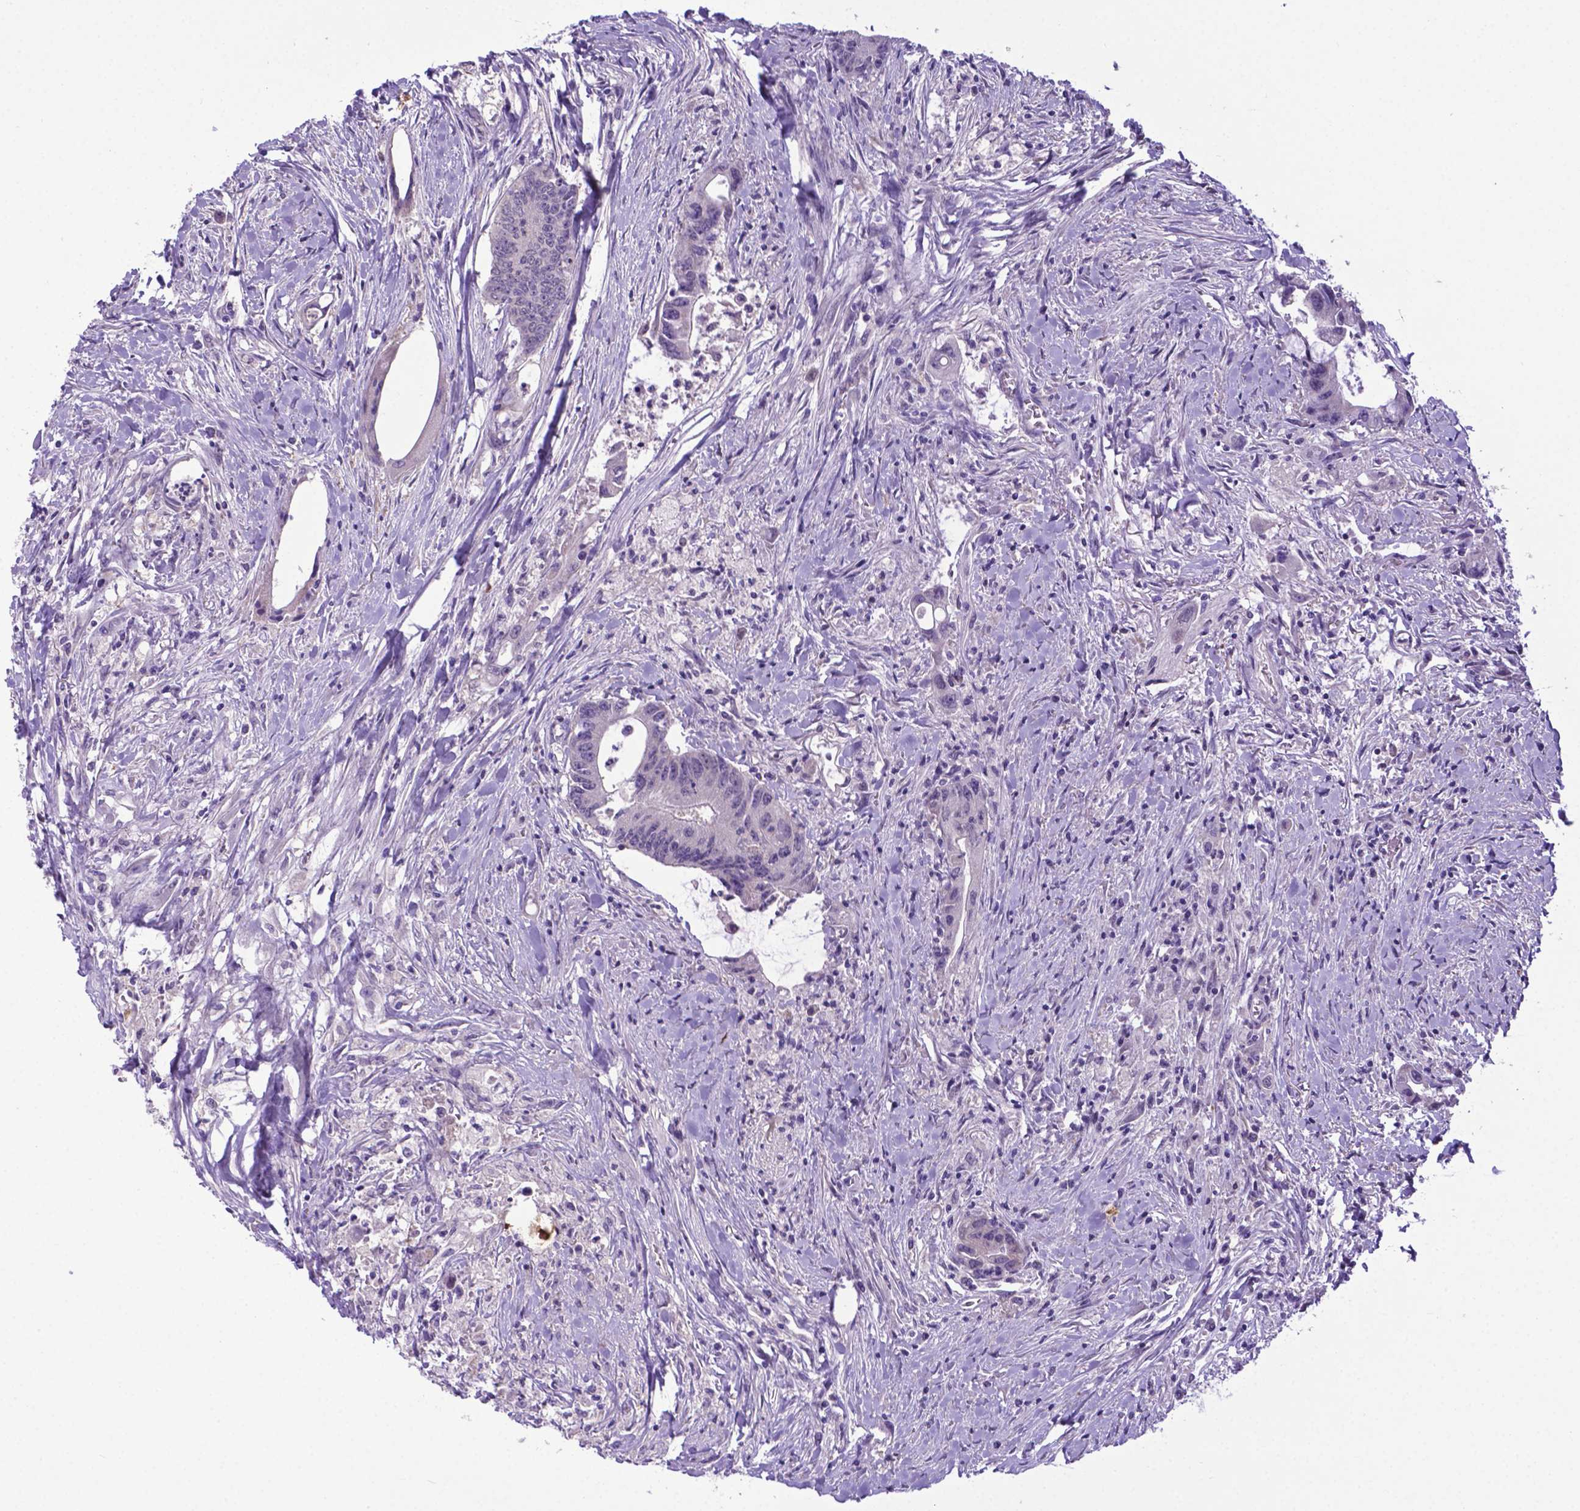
{"staining": {"intensity": "weak", "quantity": "<25%", "location": "cytoplasmic/membranous"}, "tissue": "colorectal cancer", "cell_type": "Tumor cells", "image_type": "cancer", "snomed": [{"axis": "morphology", "description": "Adenocarcinoma, NOS"}, {"axis": "topography", "description": "Rectum"}], "caption": "Tumor cells show no significant staining in colorectal cancer.", "gene": "ADRA2B", "patient": {"sex": "male", "age": 59}}